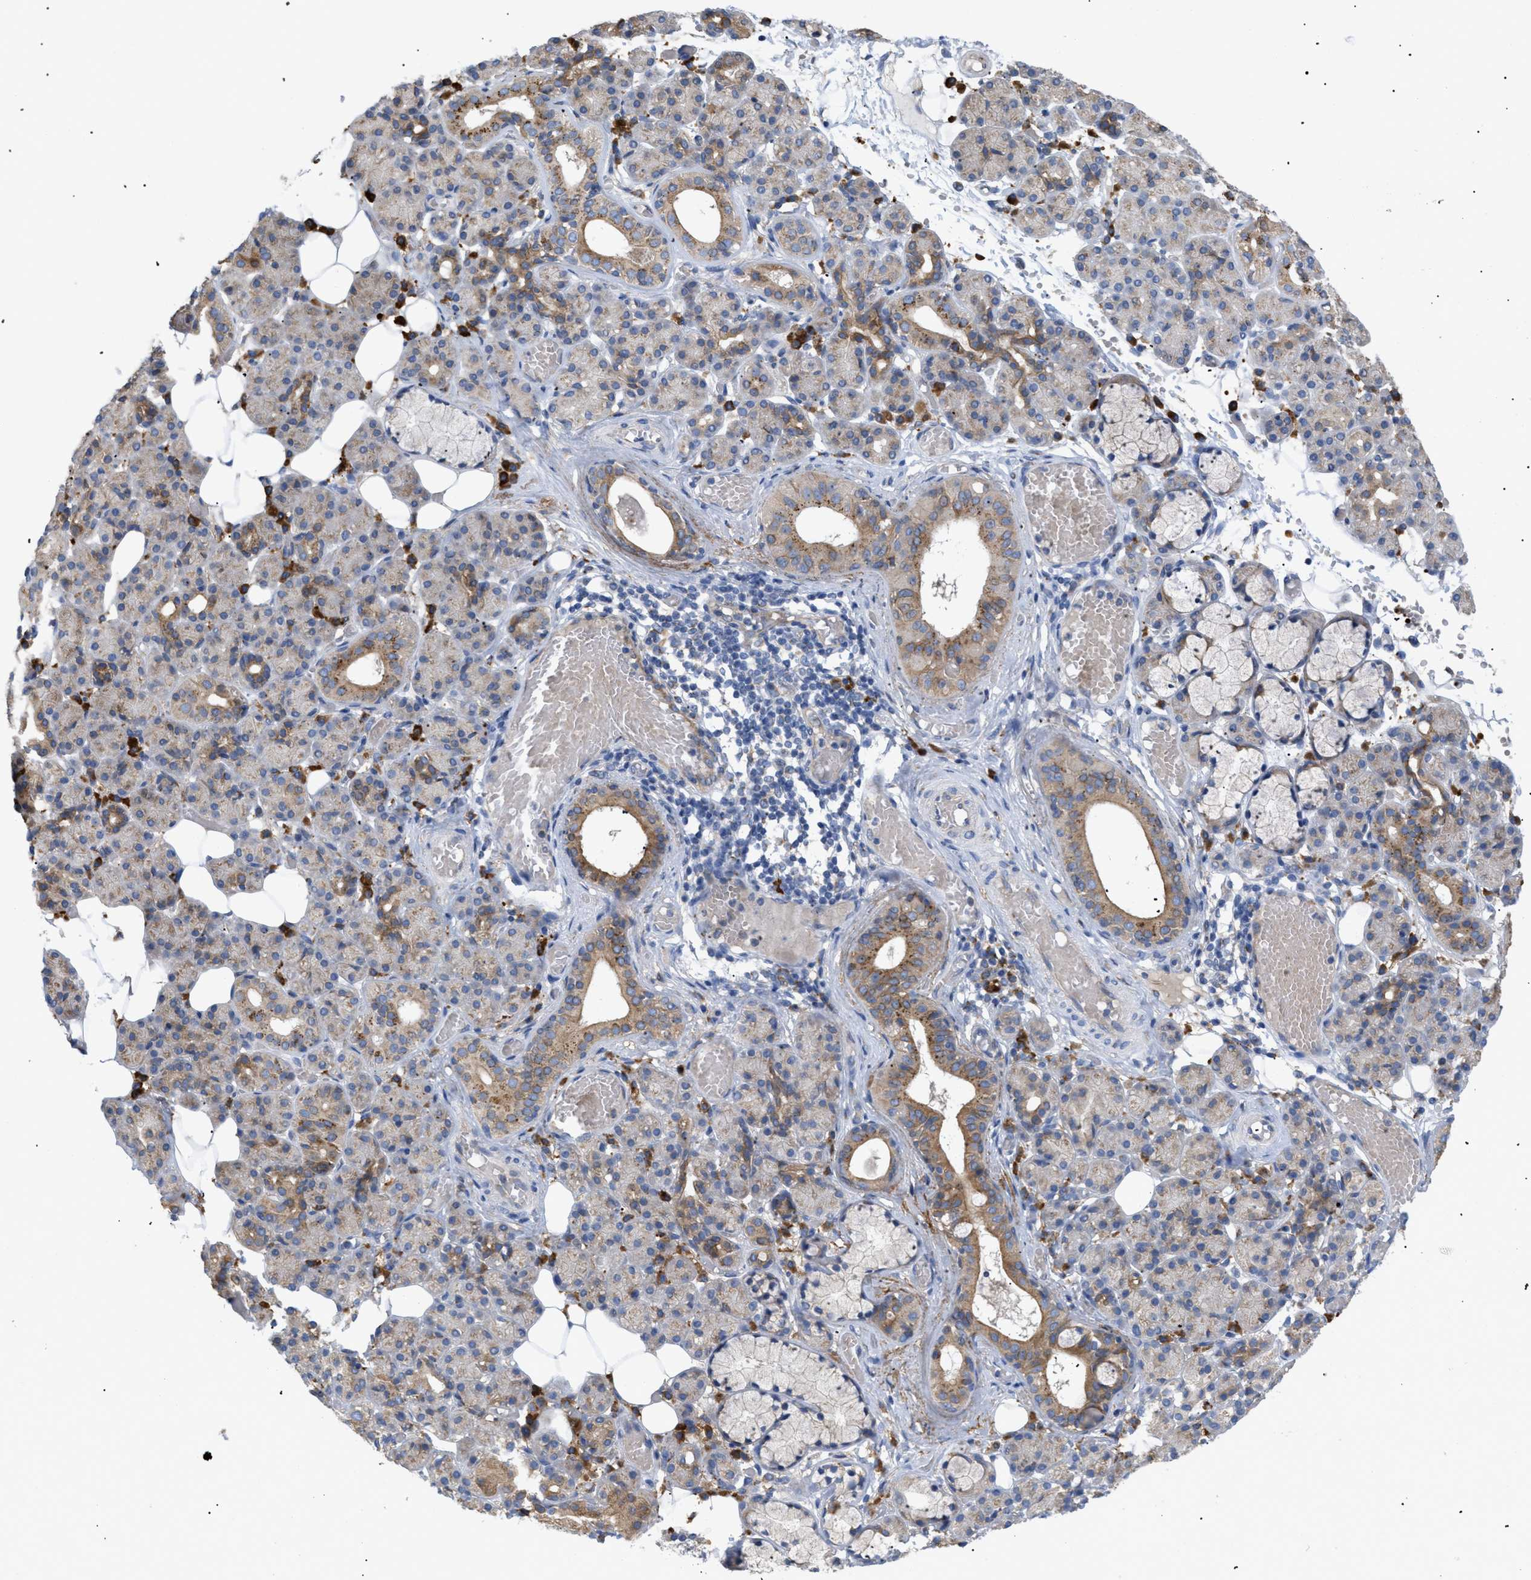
{"staining": {"intensity": "moderate", "quantity": "25%-75%", "location": "cytoplasmic/membranous"}, "tissue": "salivary gland", "cell_type": "Glandular cells", "image_type": "normal", "snomed": [{"axis": "morphology", "description": "Normal tissue, NOS"}, {"axis": "topography", "description": "Salivary gland"}], "caption": "Unremarkable salivary gland demonstrates moderate cytoplasmic/membranous staining in about 25%-75% of glandular cells, visualized by immunohistochemistry. (DAB IHC with brightfield microscopy, high magnification).", "gene": "SLC50A1", "patient": {"sex": "male", "age": 63}}